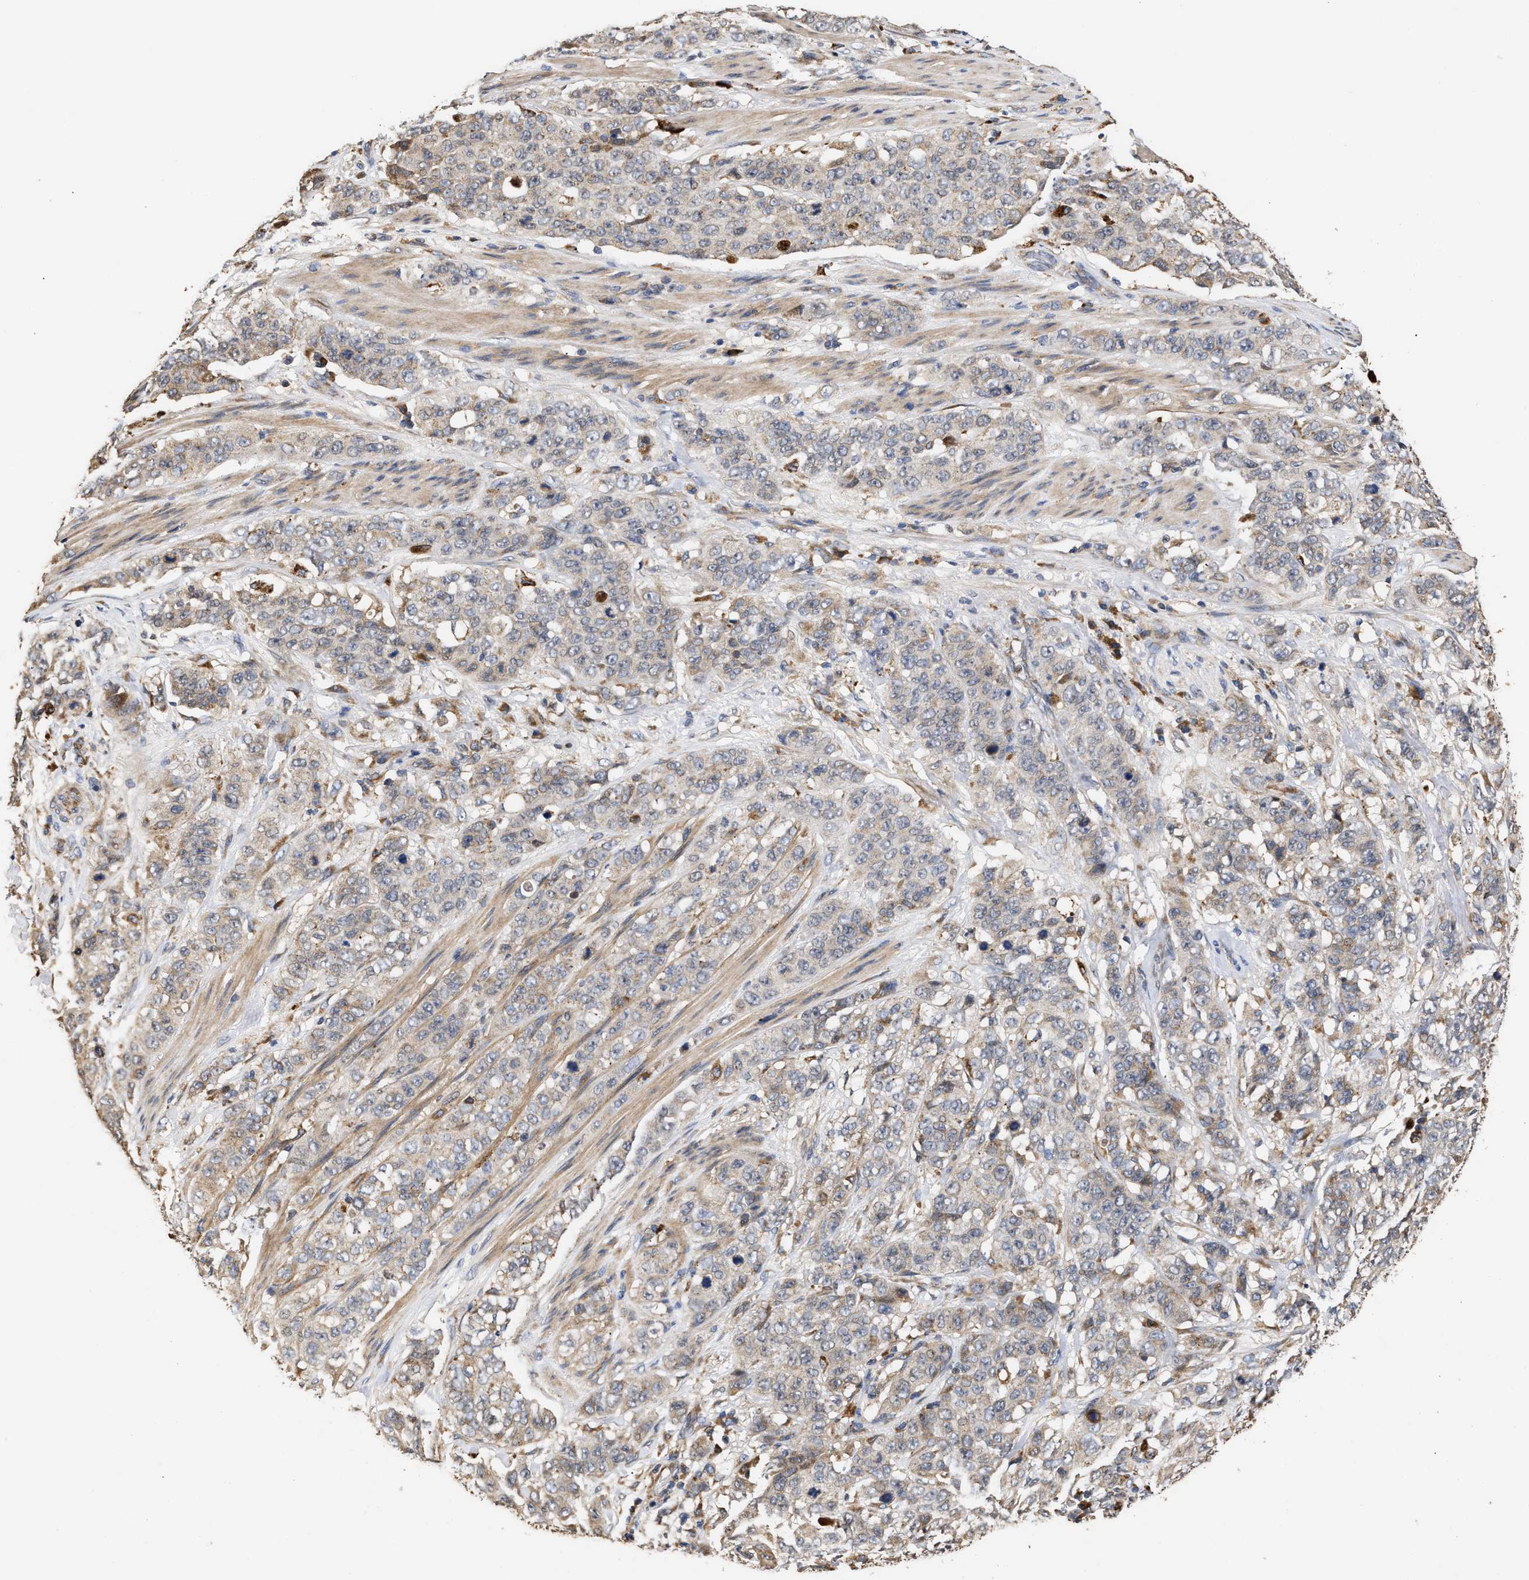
{"staining": {"intensity": "weak", "quantity": "<25%", "location": "cytoplasmic/membranous"}, "tissue": "stomach cancer", "cell_type": "Tumor cells", "image_type": "cancer", "snomed": [{"axis": "morphology", "description": "Adenocarcinoma, NOS"}, {"axis": "topography", "description": "Stomach"}], "caption": "There is no significant expression in tumor cells of stomach adenocarcinoma.", "gene": "GOSR1", "patient": {"sex": "male", "age": 48}}